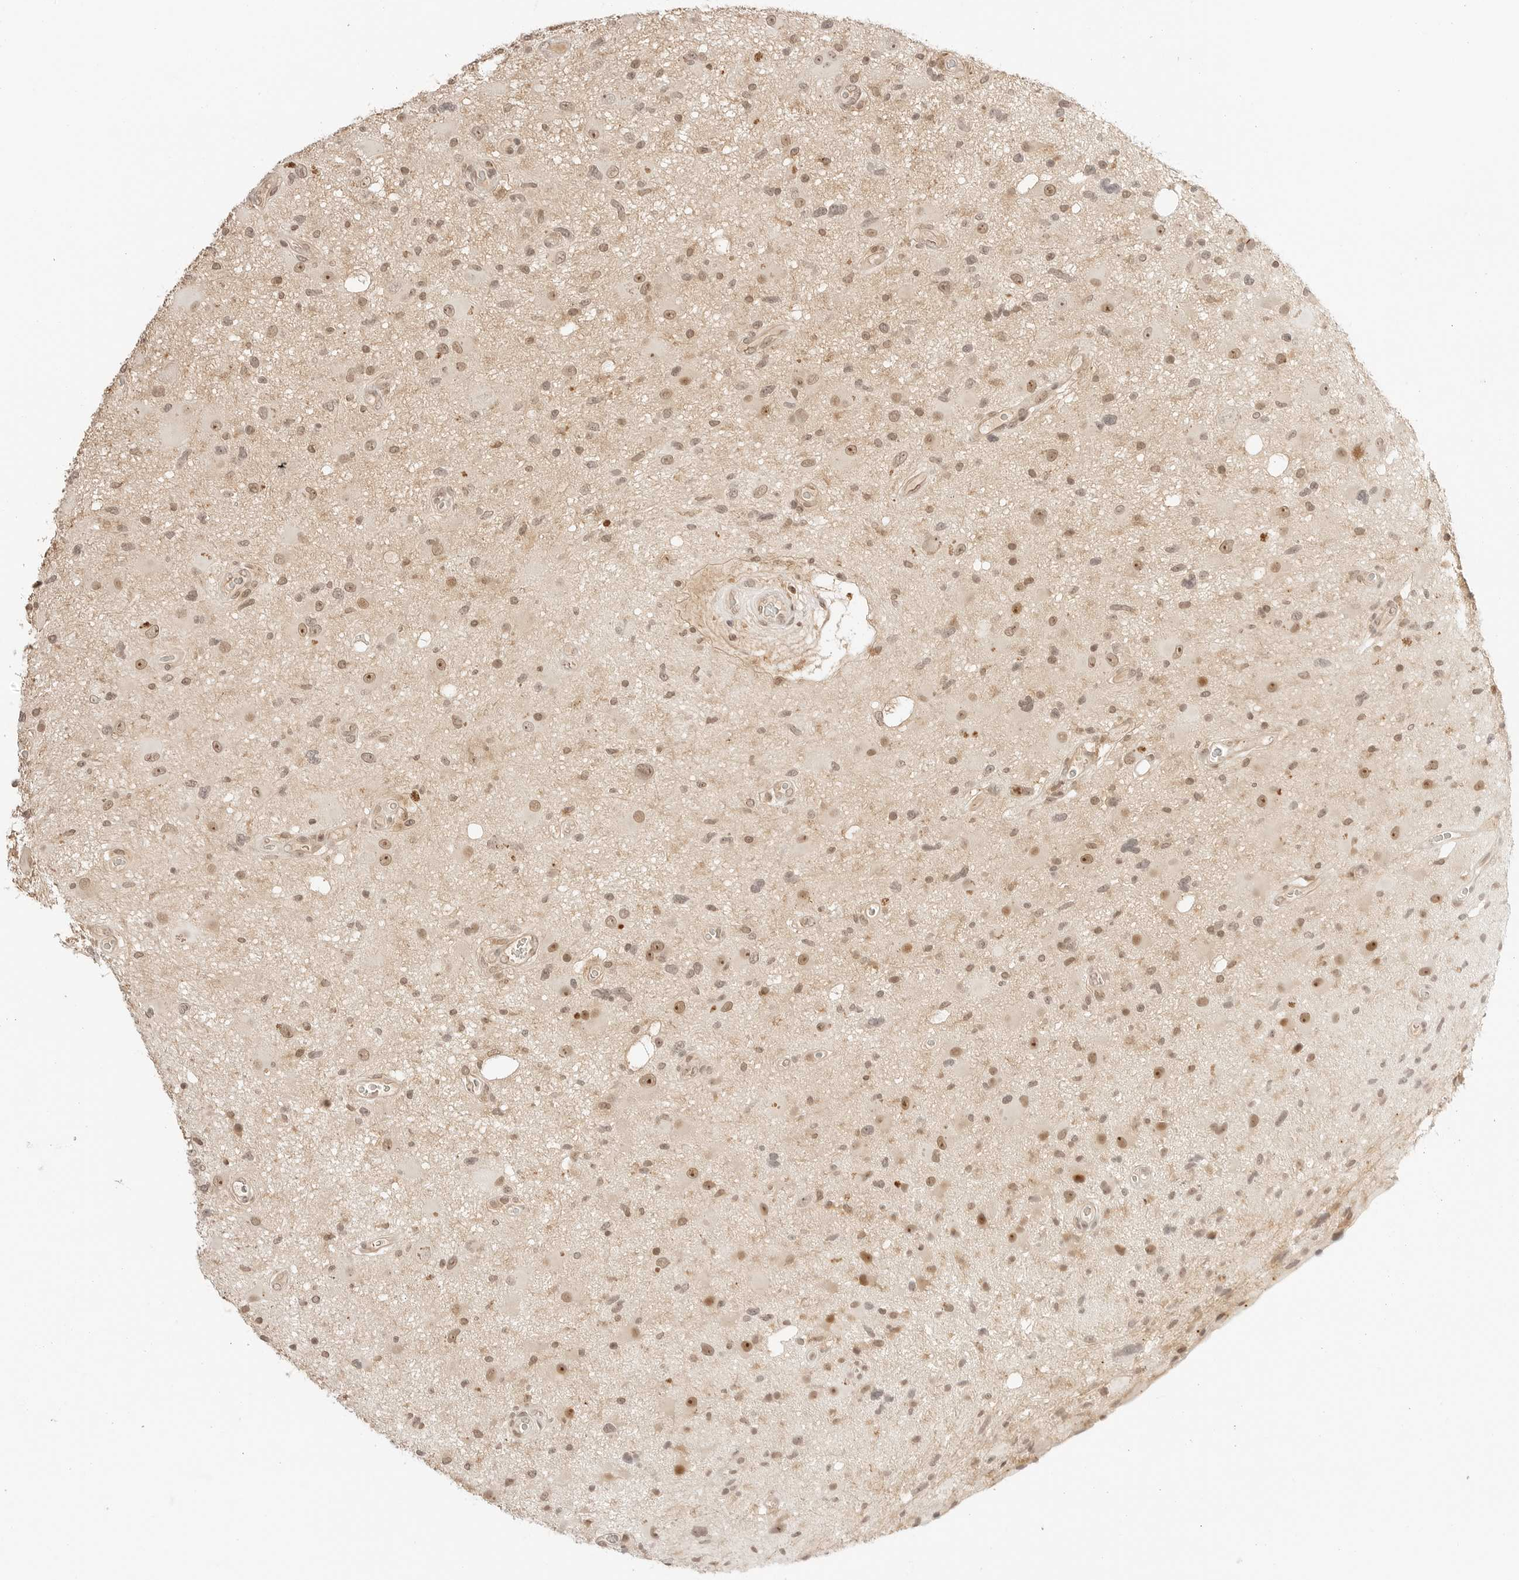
{"staining": {"intensity": "moderate", "quantity": "25%-75%", "location": "nuclear"}, "tissue": "glioma", "cell_type": "Tumor cells", "image_type": "cancer", "snomed": [{"axis": "morphology", "description": "Glioma, malignant, High grade"}, {"axis": "topography", "description": "Brain"}], "caption": "IHC photomicrograph of glioma stained for a protein (brown), which exhibits medium levels of moderate nuclear positivity in about 25%-75% of tumor cells.", "gene": "RPS6KL1", "patient": {"sex": "male", "age": 33}}